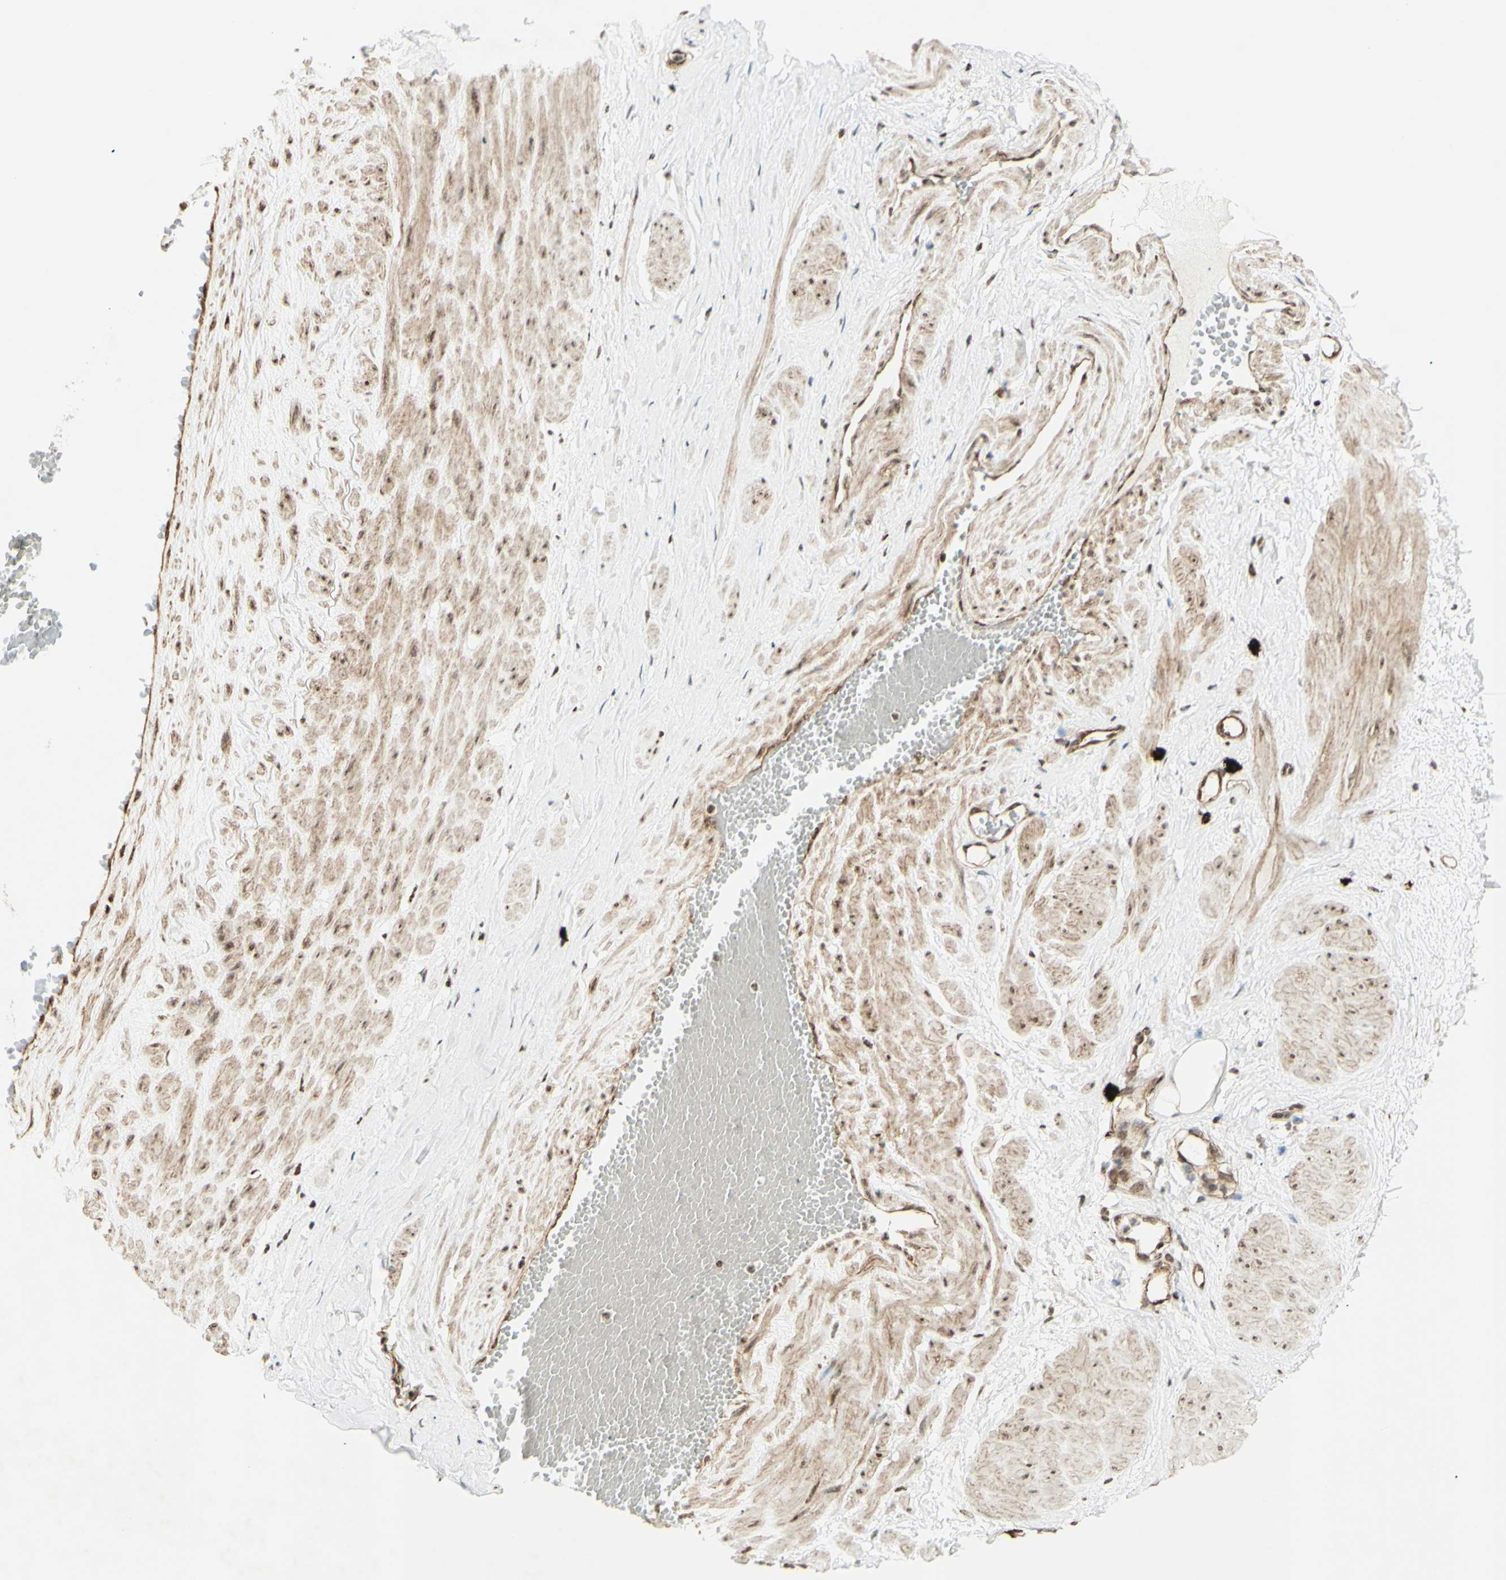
{"staining": {"intensity": "moderate", "quantity": ">75%", "location": "cytoplasmic/membranous,nuclear"}, "tissue": "adipose tissue", "cell_type": "Adipocytes", "image_type": "normal", "snomed": [{"axis": "morphology", "description": "Normal tissue, NOS"}, {"axis": "topography", "description": "Soft tissue"}, {"axis": "topography", "description": "Vascular tissue"}], "caption": "The histopathology image demonstrates staining of normal adipose tissue, revealing moderate cytoplasmic/membranous,nuclear protein positivity (brown color) within adipocytes.", "gene": "ZMYM6", "patient": {"sex": "female", "age": 35}}